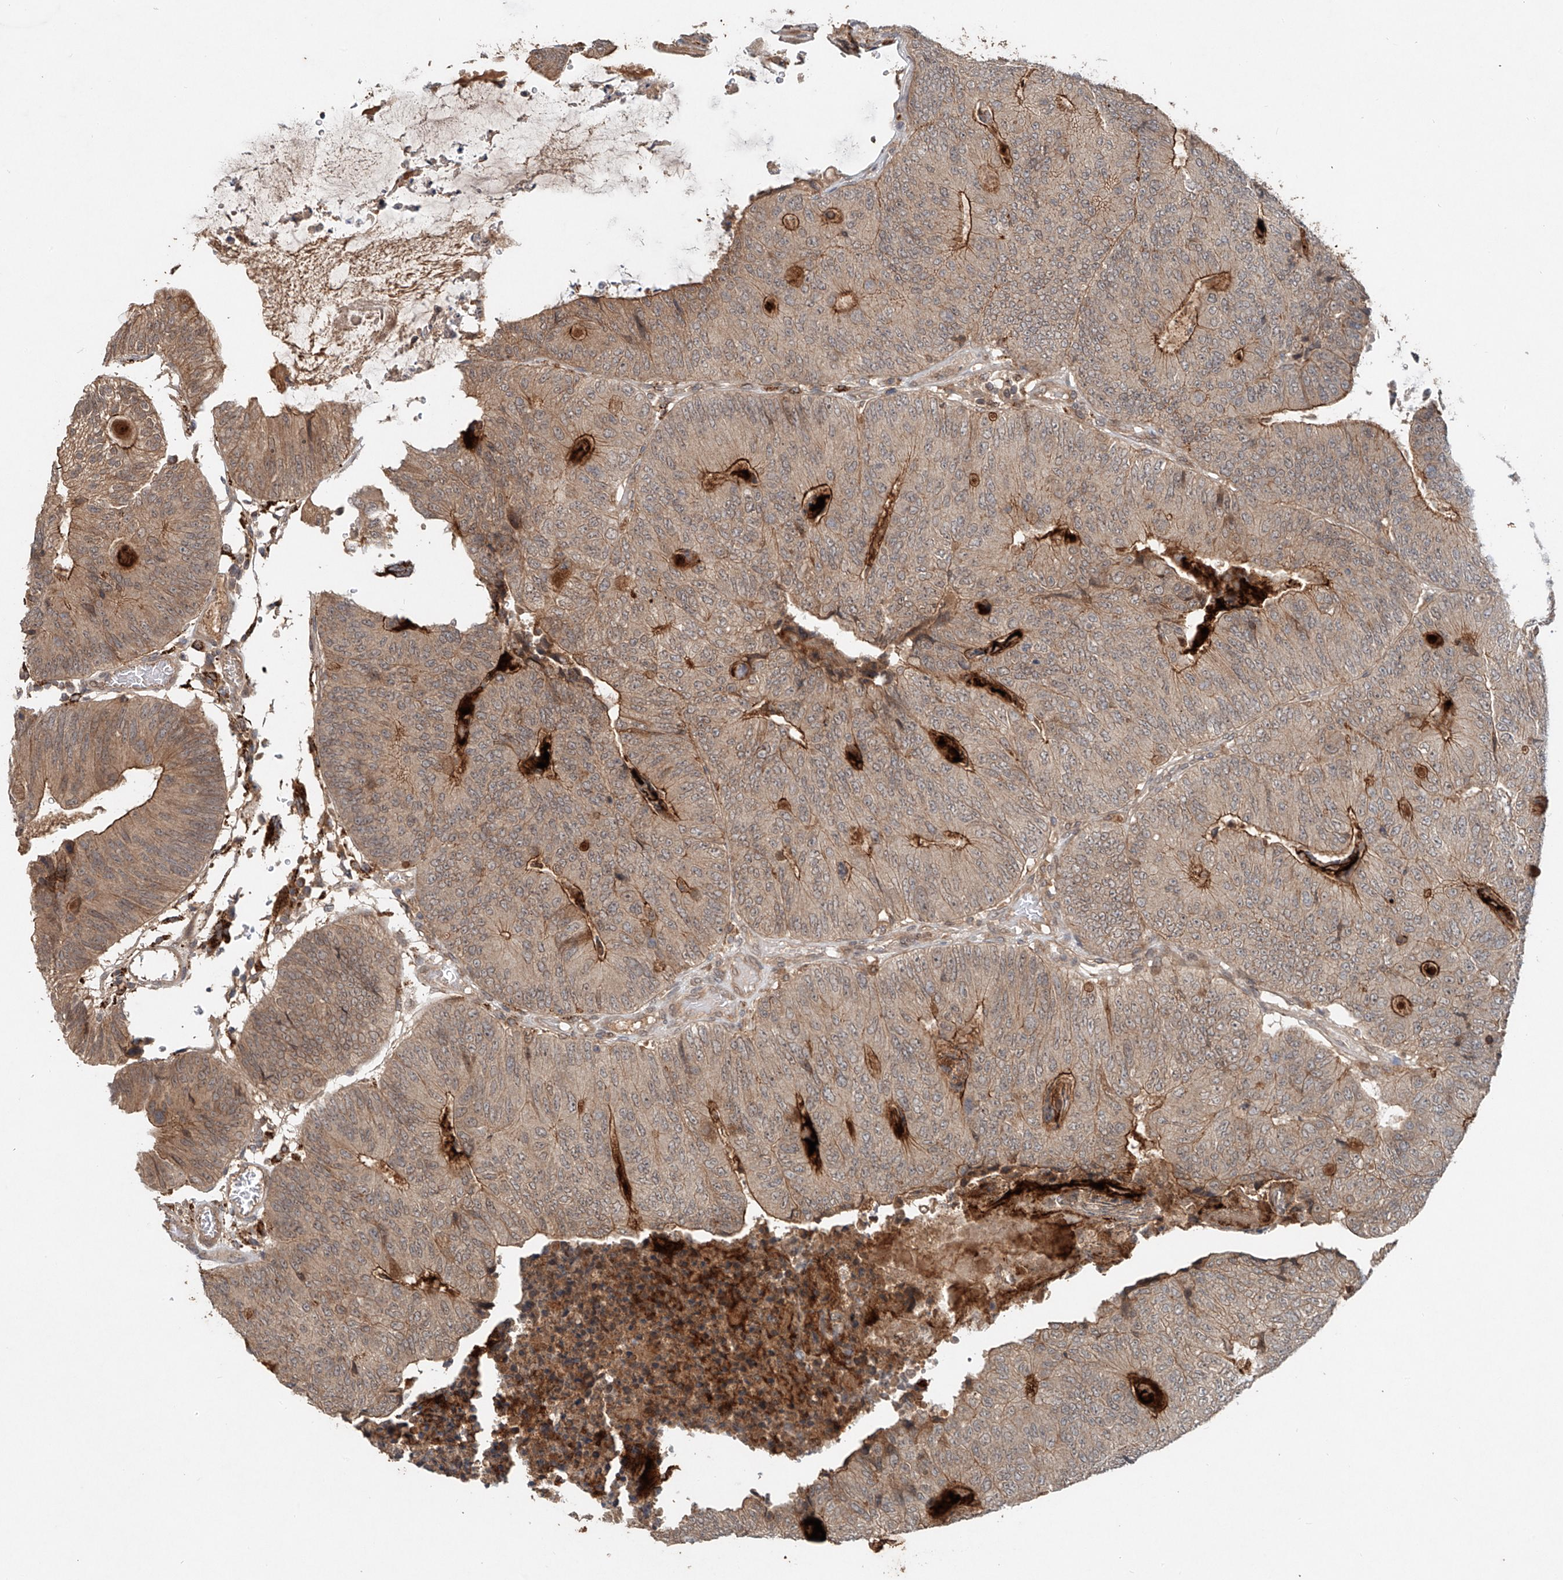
{"staining": {"intensity": "moderate", "quantity": ">75%", "location": "cytoplasmic/membranous"}, "tissue": "colorectal cancer", "cell_type": "Tumor cells", "image_type": "cancer", "snomed": [{"axis": "morphology", "description": "Adenocarcinoma, NOS"}, {"axis": "topography", "description": "Colon"}], "caption": "Immunohistochemical staining of human colorectal cancer (adenocarcinoma) displays medium levels of moderate cytoplasmic/membranous positivity in about >75% of tumor cells. (Brightfield microscopy of DAB IHC at high magnification).", "gene": "IER5", "patient": {"sex": "female", "age": 67}}